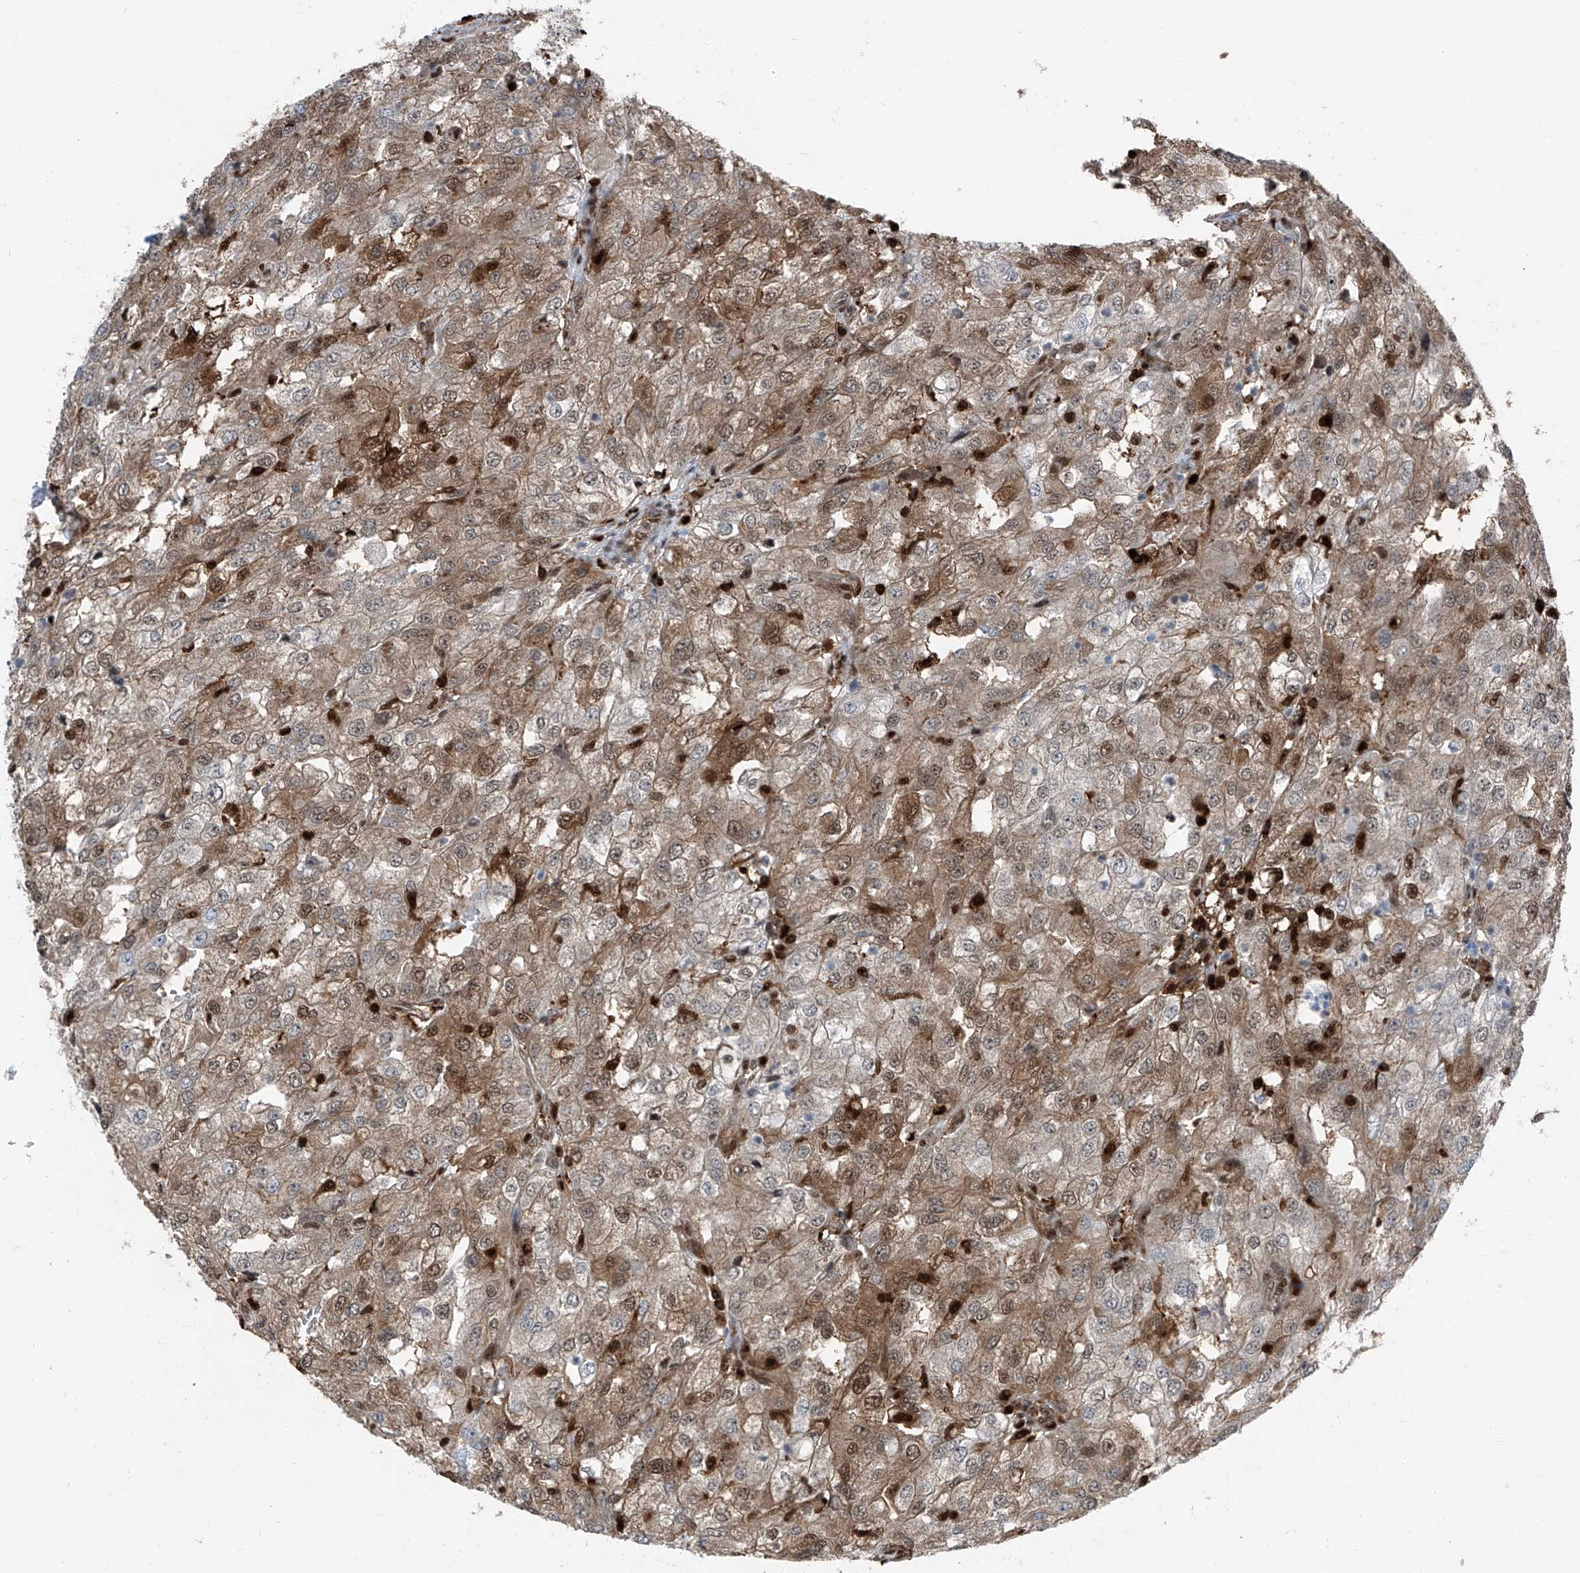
{"staining": {"intensity": "moderate", "quantity": ">75%", "location": "cytoplasmic/membranous,nuclear"}, "tissue": "renal cancer", "cell_type": "Tumor cells", "image_type": "cancer", "snomed": [{"axis": "morphology", "description": "Adenocarcinoma, NOS"}, {"axis": "topography", "description": "Kidney"}], "caption": "Human renal cancer (adenocarcinoma) stained with a protein marker exhibits moderate staining in tumor cells.", "gene": "PSMB10", "patient": {"sex": "female", "age": 54}}